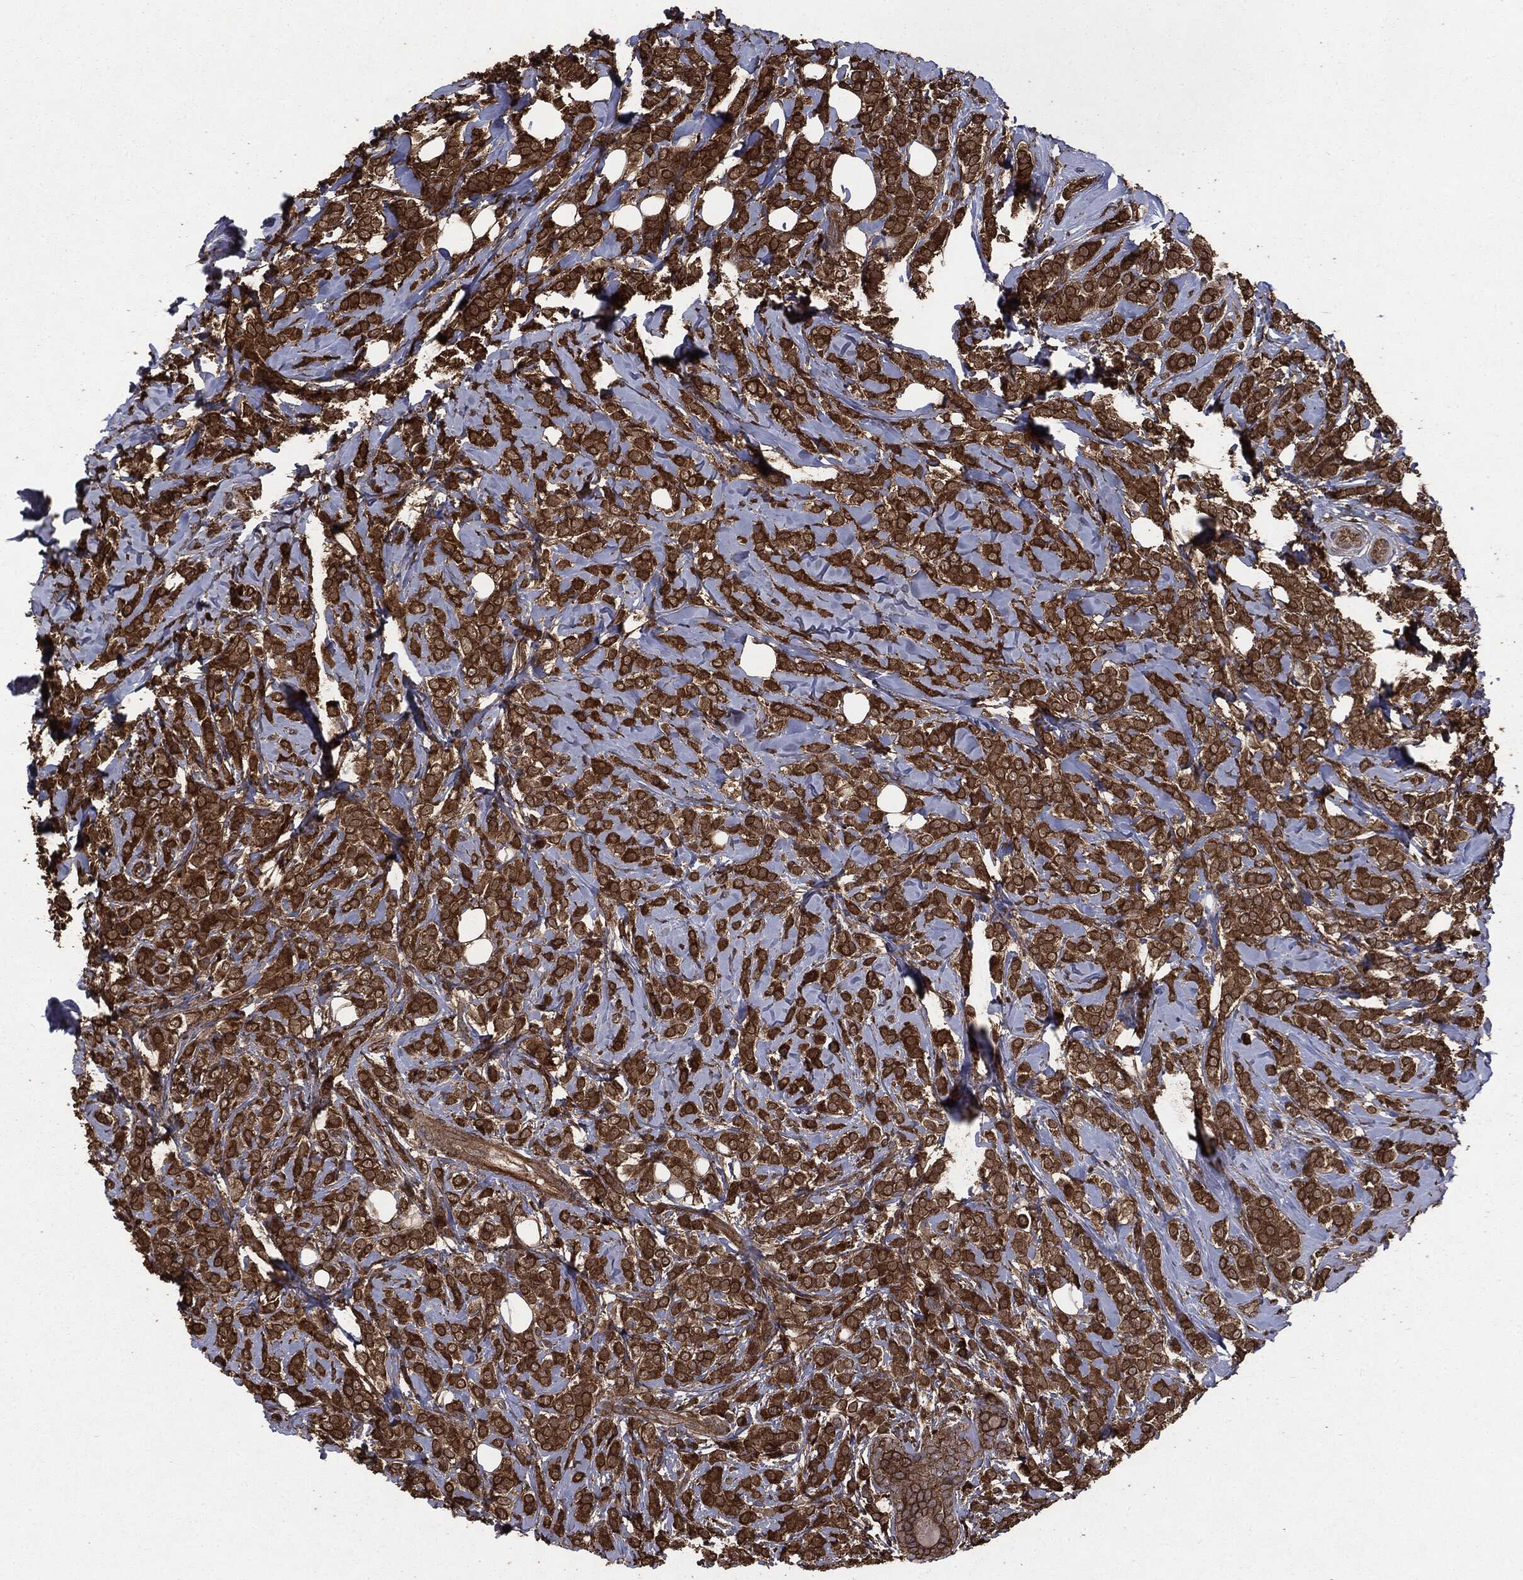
{"staining": {"intensity": "strong", "quantity": ">75%", "location": "cytoplasmic/membranous"}, "tissue": "breast cancer", "cell_type": "Tumor cells", "image_type": "cancer", "snomed": [{"axis": "morphology", "description": "Lobular carcinoma"}, {"axis": "topography", "description": "Breast"}], "caption": "Immunohistochemistry (IHC) (DAB) staining of human breast lobular carcinoma demonstrates strong cytoplasmic/membranous protein staining in approximately >75% of tumor cells.", "gene": "NME1", "patient": {"sex": "female", "age": 49}}